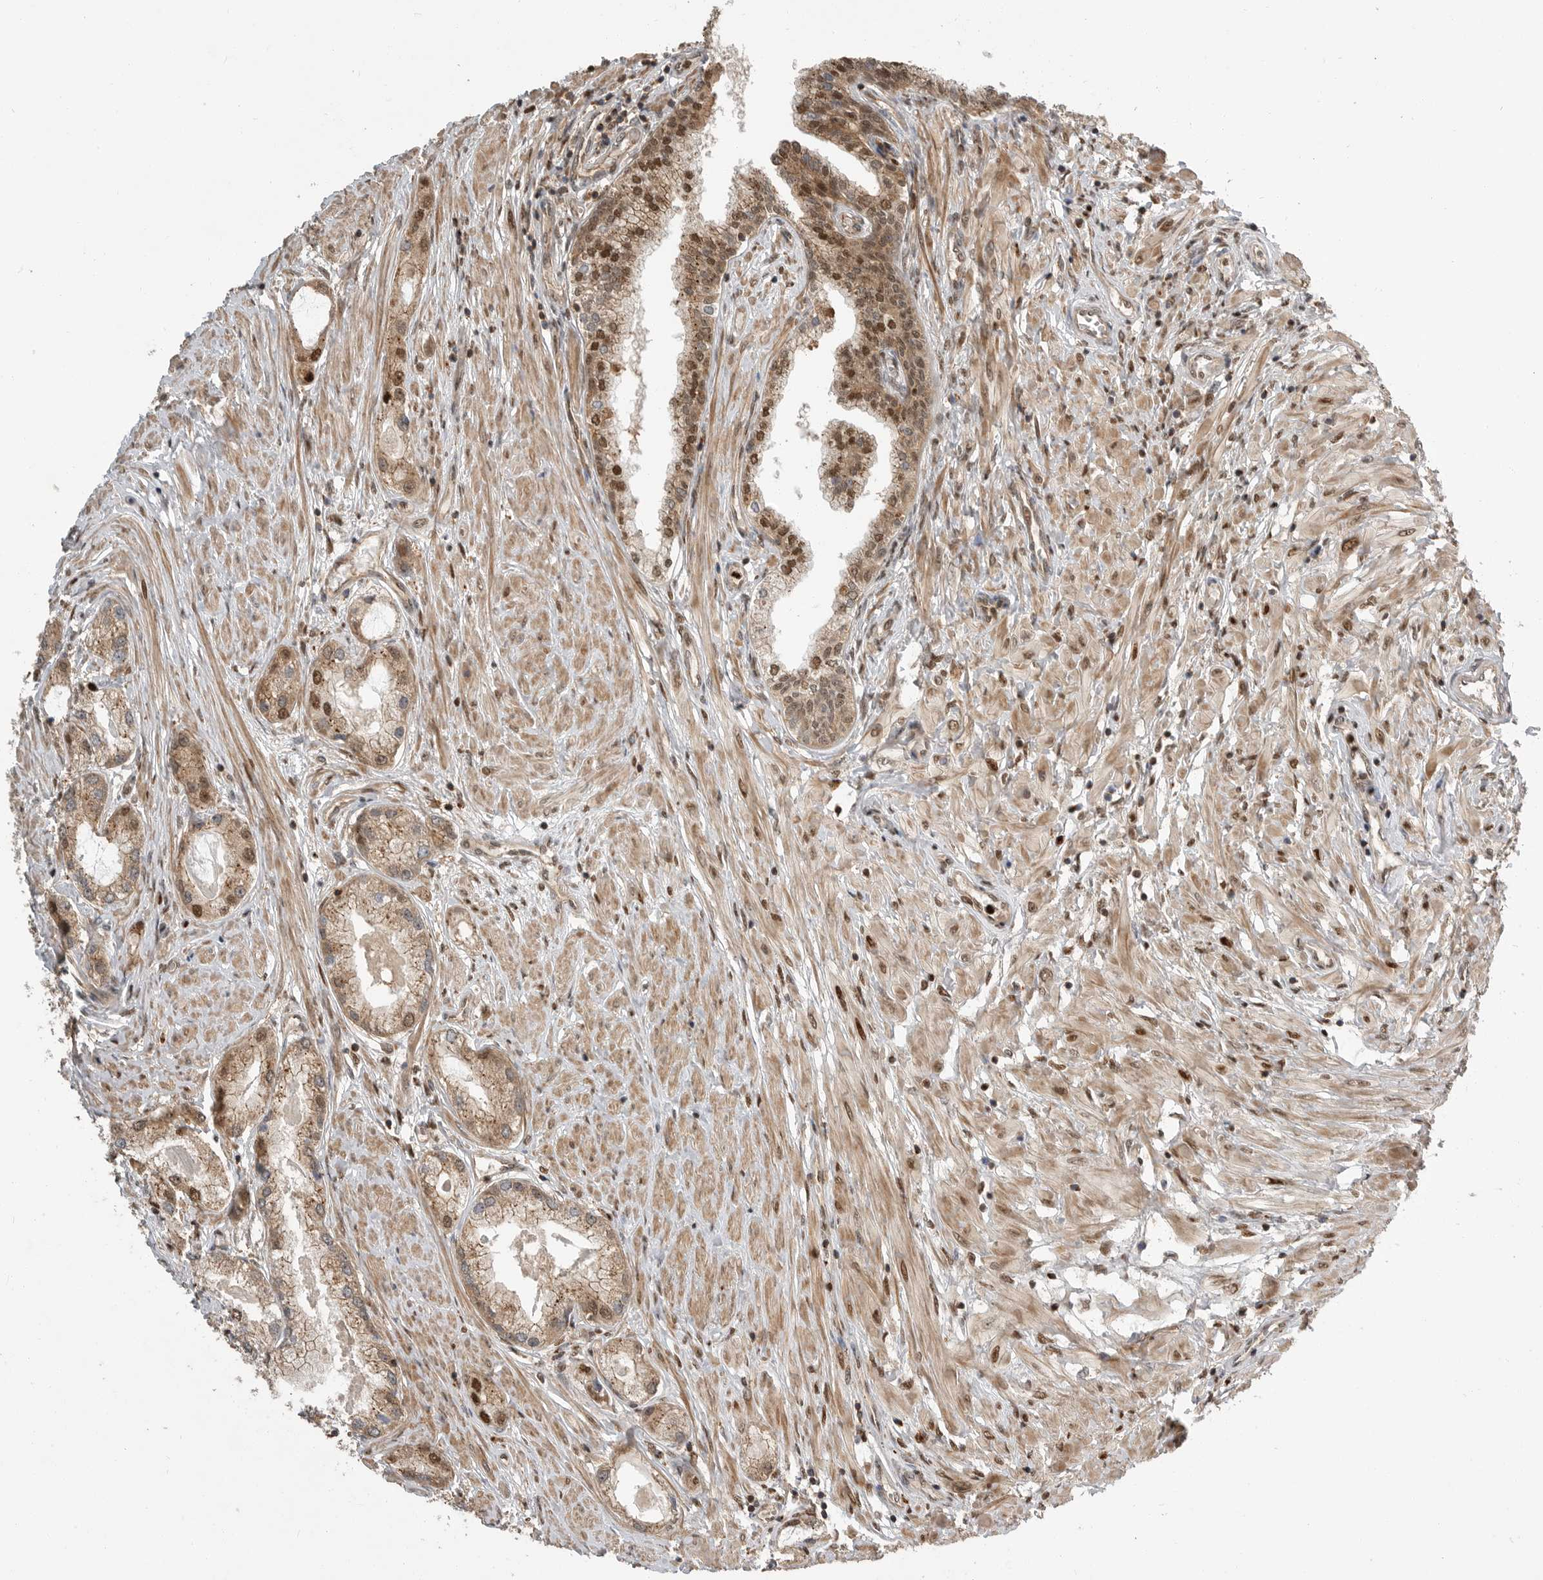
{"staining": {"intensity": "moderate", "quantity": ">75%", "location": "cytoplasmic/membranous,nuclear"}, "tissue": "prostate cancer", "cell_type": "Tumor cells", "image_type": "cancer", "snomed": [{"axis": "morphology", "description": "Adenocarcinoma, Low grade"}, {"axis": "topography", "description": "Prostate"}], "caption": "Immunohistochemistry (IHC) (DAB) staining of human prostate cancer (low-grade adenocarcinoma) exhibits moderate cytoplasmic/membranous and nuclear protein staining in about >75% of tumor cells.", "gene": "STRAP", "patient": {"sex": "male", "age": 62}}